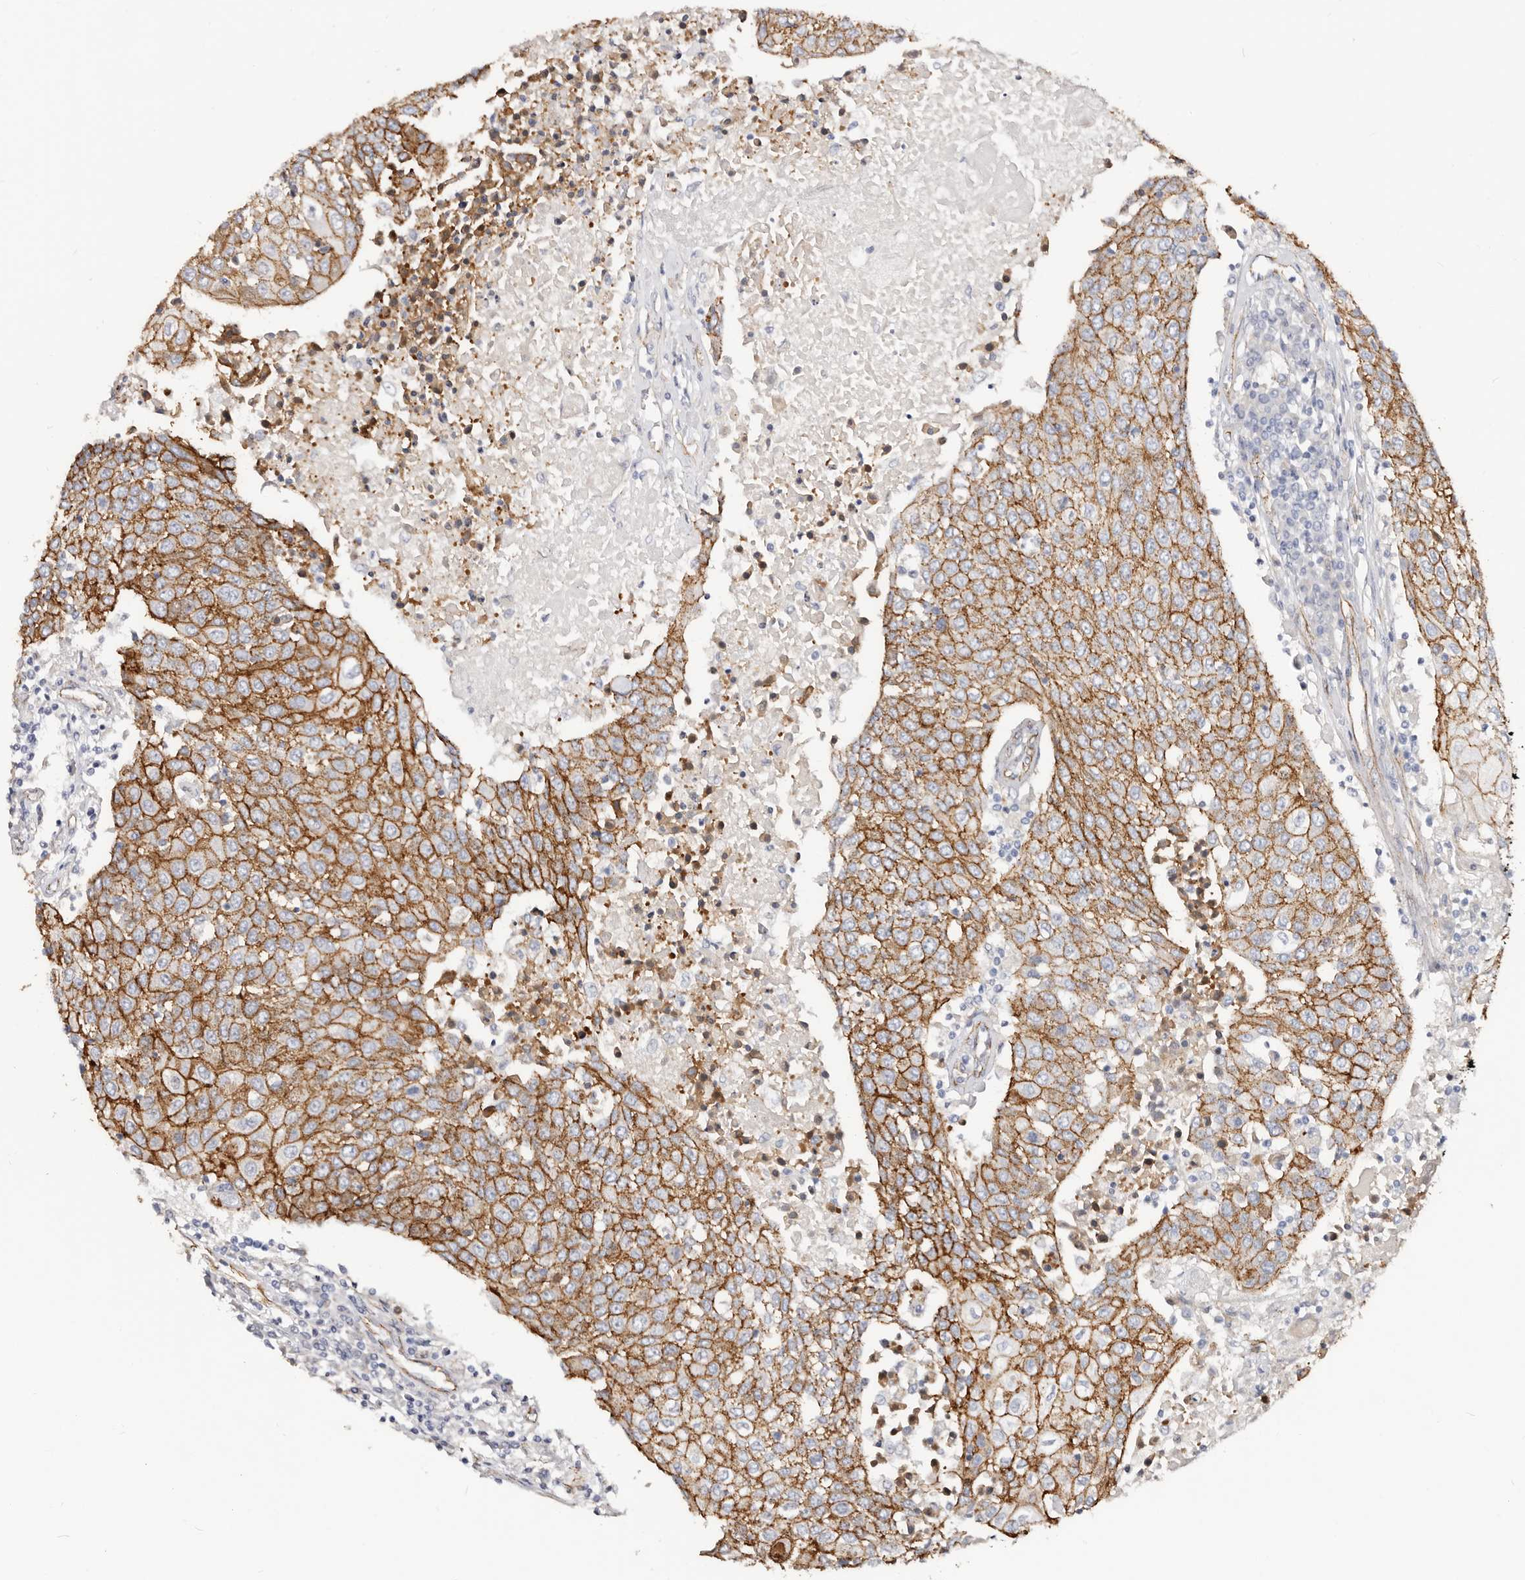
{"staining": {"intensity": "strong", "quantity": ">75%", "location": "cytoplasmic/membranous"}, "tissue": "urothelial cancer", "cell_type": "Tumor cells", "image_type": "cancer", "snomed": [{"axis": "morphology", "description": "Urothelial carcinoma, High grade"}, {"axis": "topography", "description": "Urinary bladder"}], "caption": "Urothelial cancer was stained to show a protein in brown. There is high levels of strong cytoplasmic/membranous staining in approximately >75% of tumor cells.", "gene": "CTNNB1", "patient": {"sex": "female", "age": 85}}